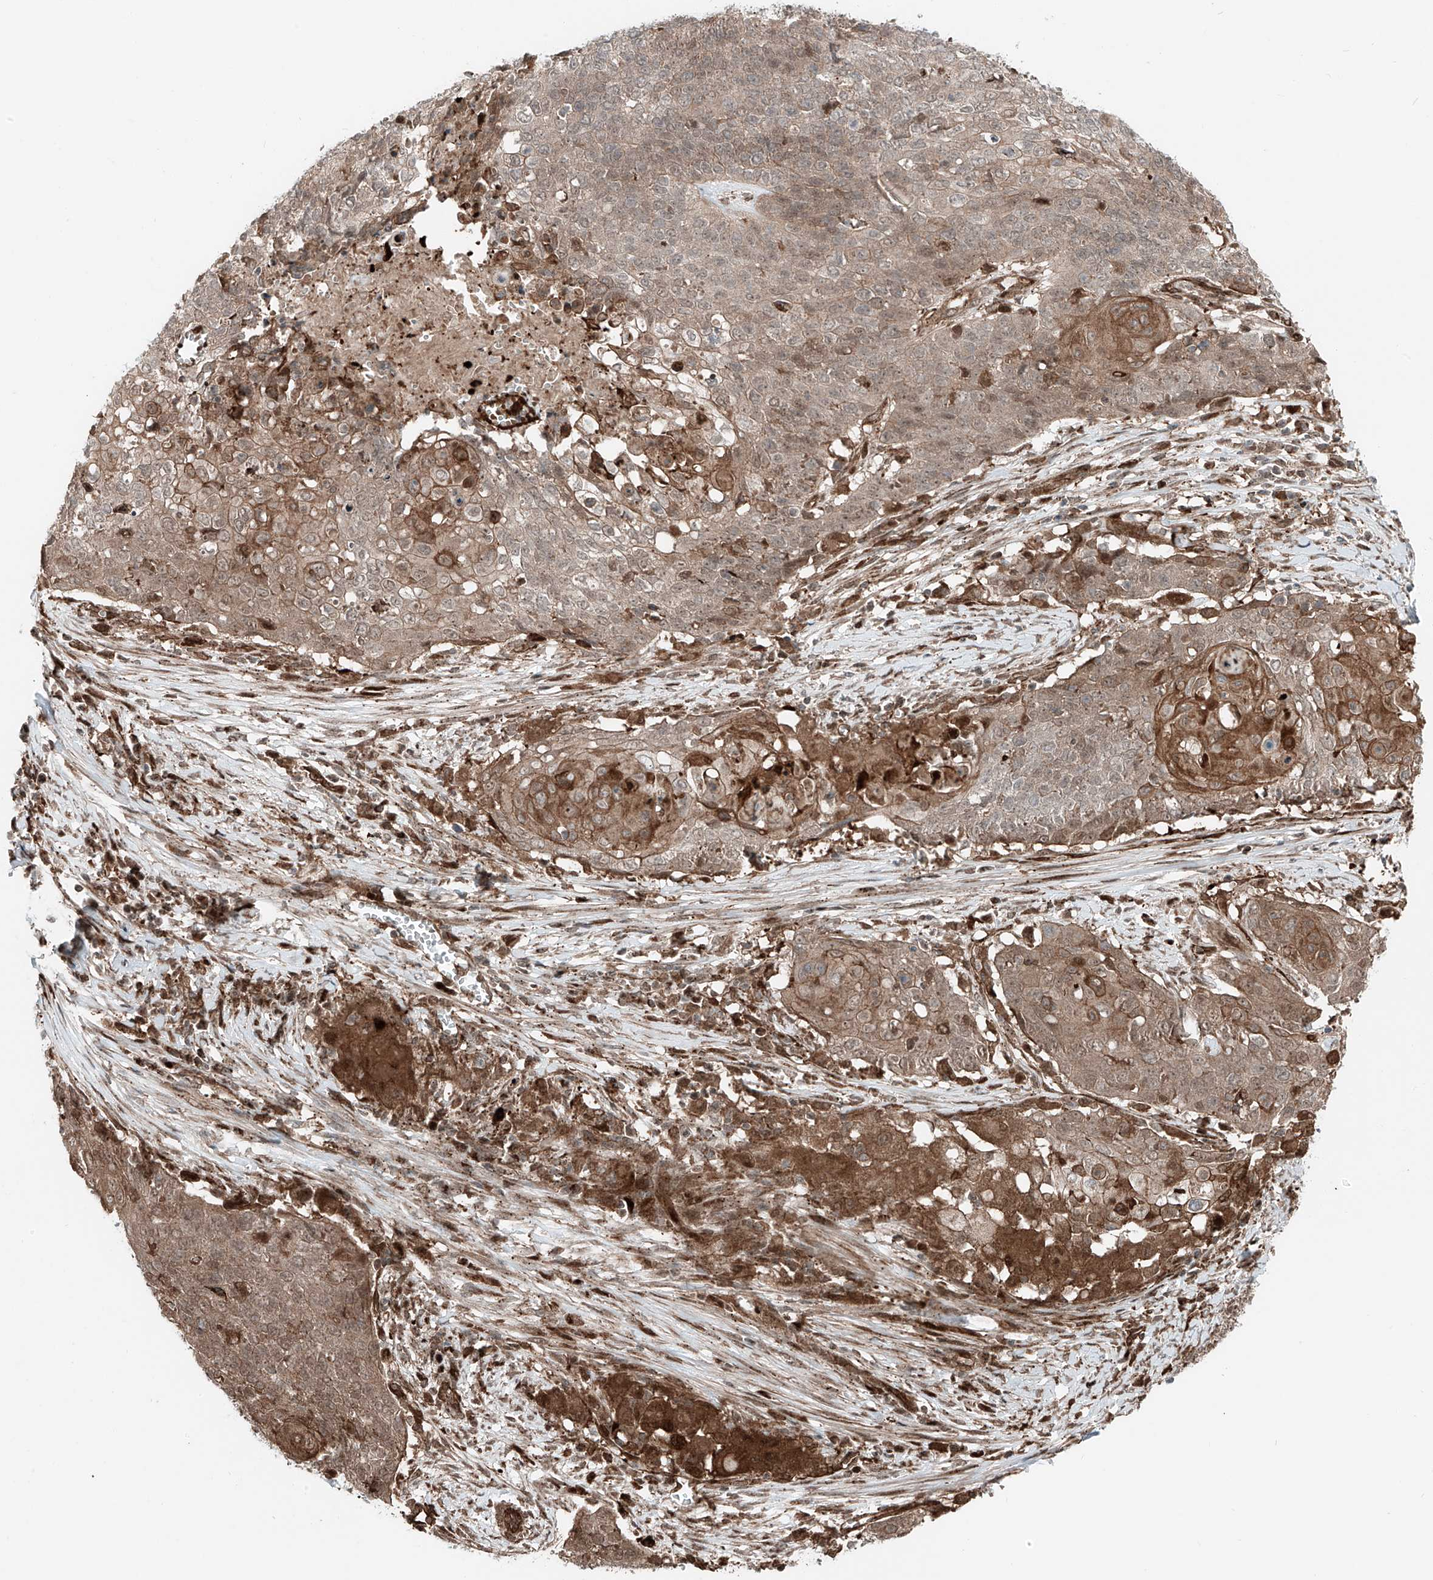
{"staining": {"intensity": "strong", "quantity": "<25%", "location": "cytoplasmic/membranous,nuclear"}, "tissue": "cervical cancer", "cell_type": "Tumor cells", "image_type": "cancer", "snomed": [{"axis": "morphology", "description": "Squamous cell carcinoma, NOS"}, {"axis": "topography", "description": "Cervix"}], "caption": "There is medium levels of strong cytoplasmic/membranous and nuclear staining in tumor cells of cervical cancer (squamous cell carcinoma), as demonstrated by immunohistochemical staining (brown color).", "gene": "USP48", "patient": {"sex": "female", "age": 39}}